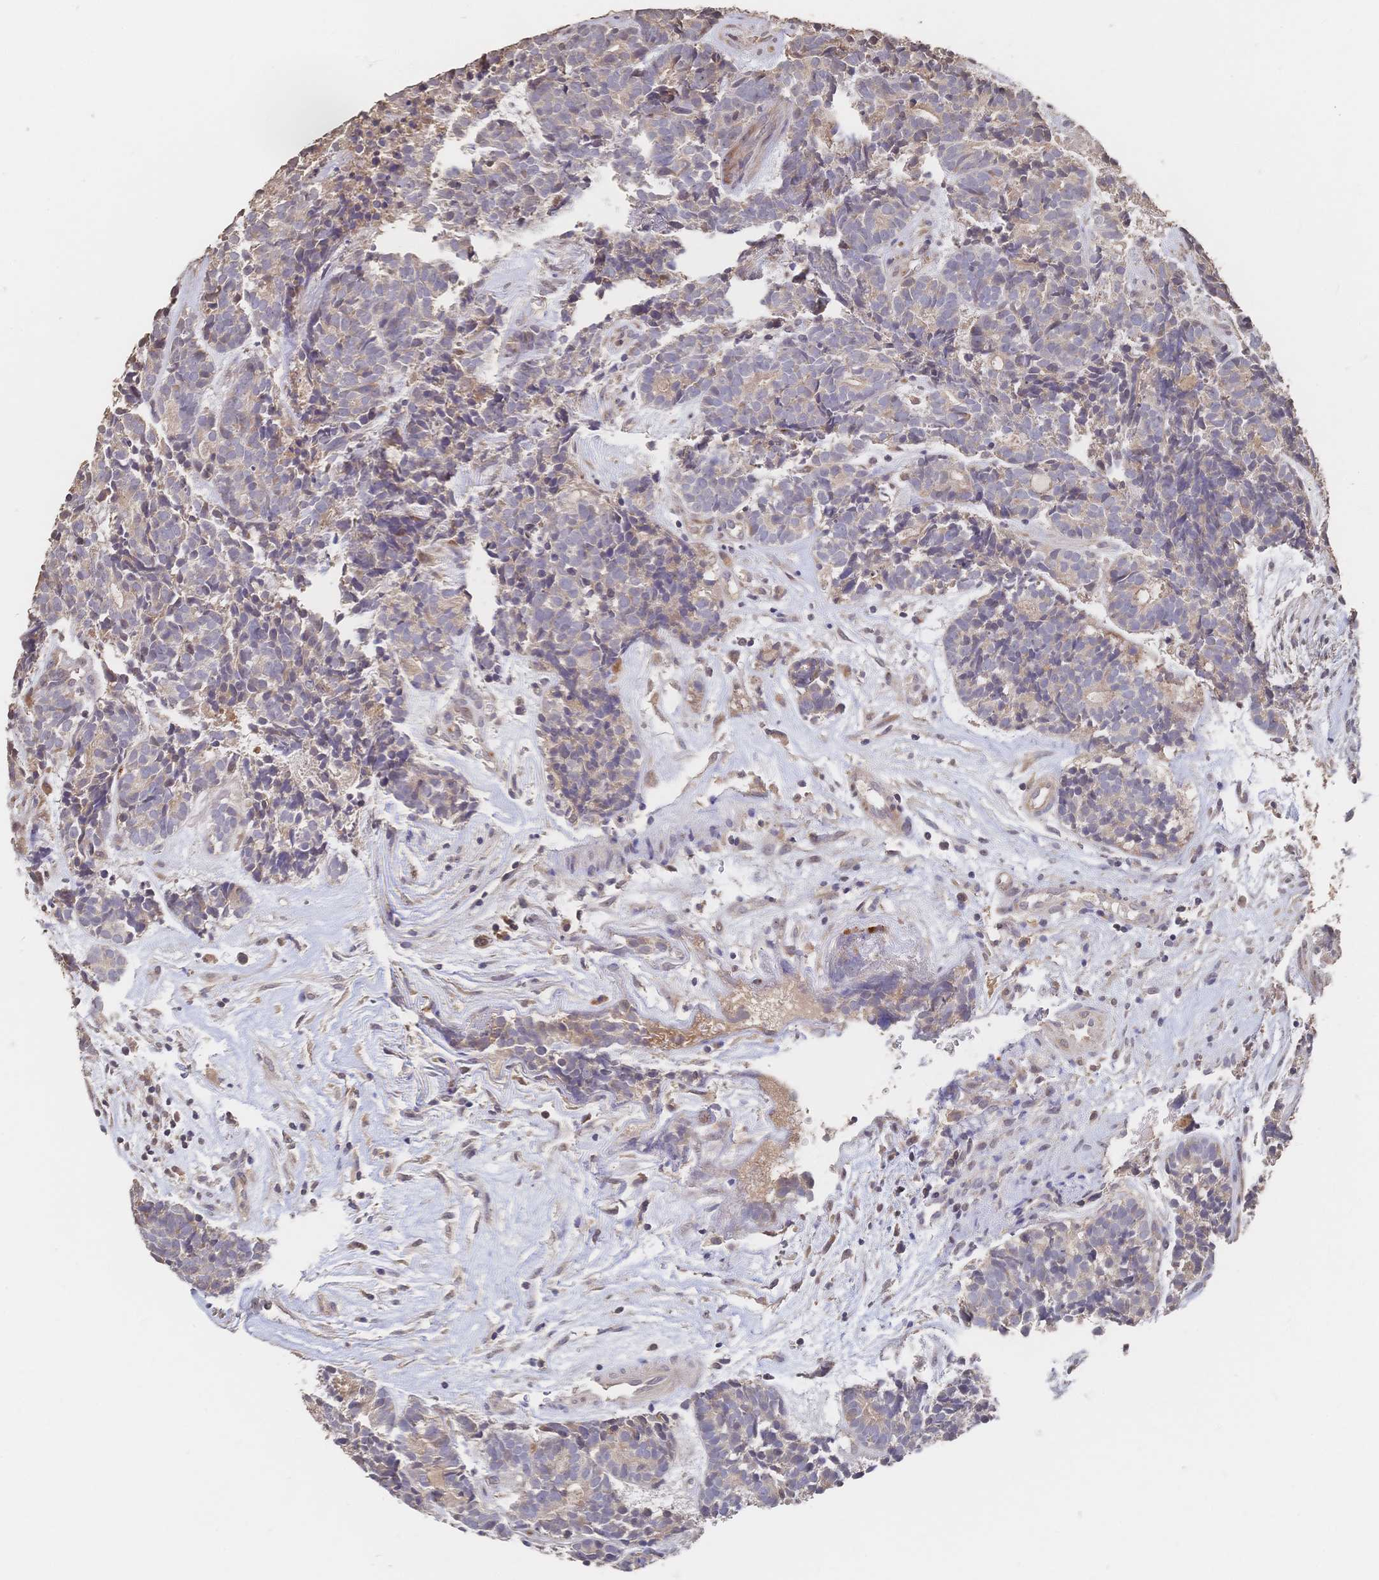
{"staining": {"intensity": "weak", "quantity": "<25%", "location": "nuclear"}, "tissue": "head and neck cancer", "cell_type": "Tumor cells", "image_type": "cancer", "snomed": [{"axis": "morphology", "description": "Adenocarcinoma, NOS"}, {"axis": "topography", "description": "Head-Neck"}], "caption": "High magnification brightfield microscopy of head and neck cancer stained with DAB (3,3'-diaminobenzidine) (brown) and counterstained with hematoxylin (blue): tumor cells show no significant staining.", "gene": "DNAJA4", "patient": {"sex": "female", "age": 81}}